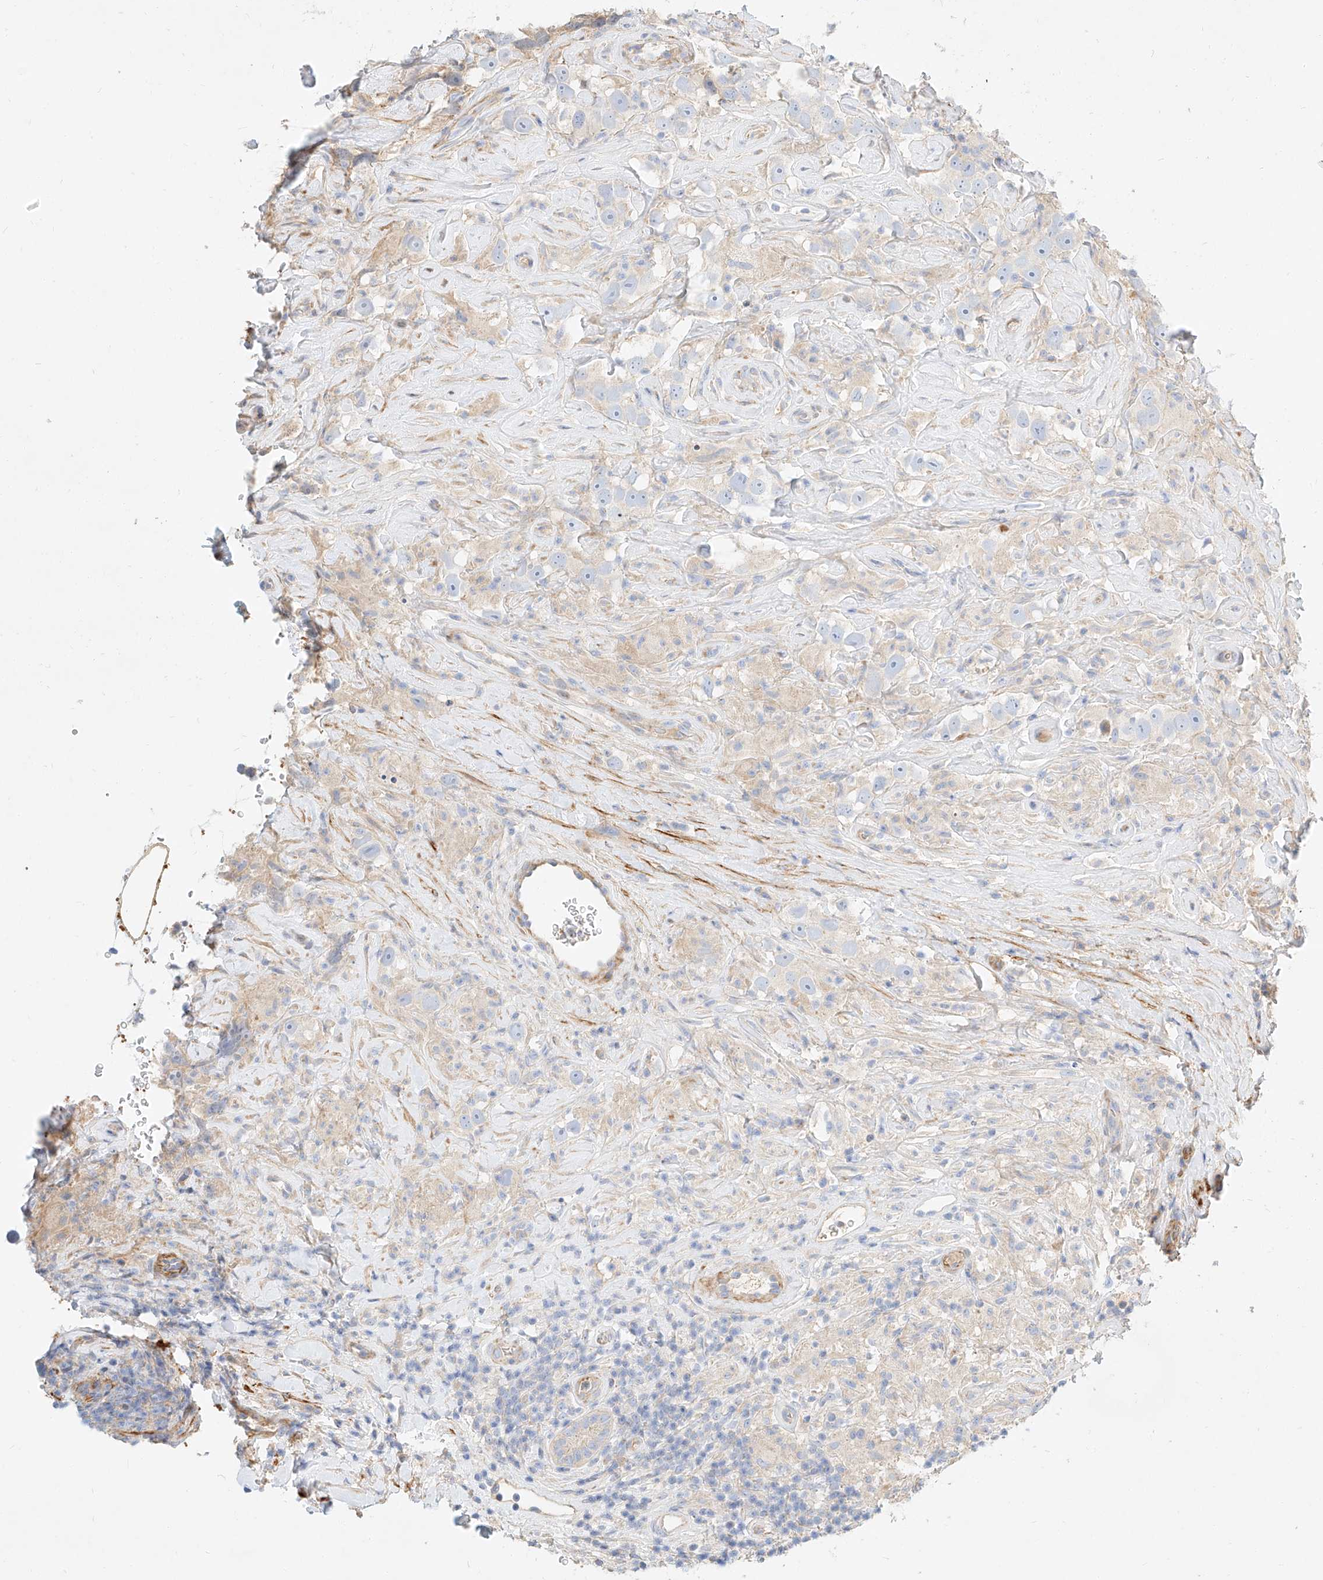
{"staining": {"intensity": "negative", "quantity": "none", "location": "none"}, "tissue": "testis cancer", "cell_type": "Tumor cells", "image_type": "cancer", "snomed": [{"axis": "morphology", "description": "Seminoma, NOS"}, {"axis": "topography", "description": "Testis"}], "caption": "Testis cancer (seminoma) was stained to show a protein in brown. There is no significant expression in tumor cells.", "gene": "KCNH5", "patient": {"sex": "male", "age": 49}}